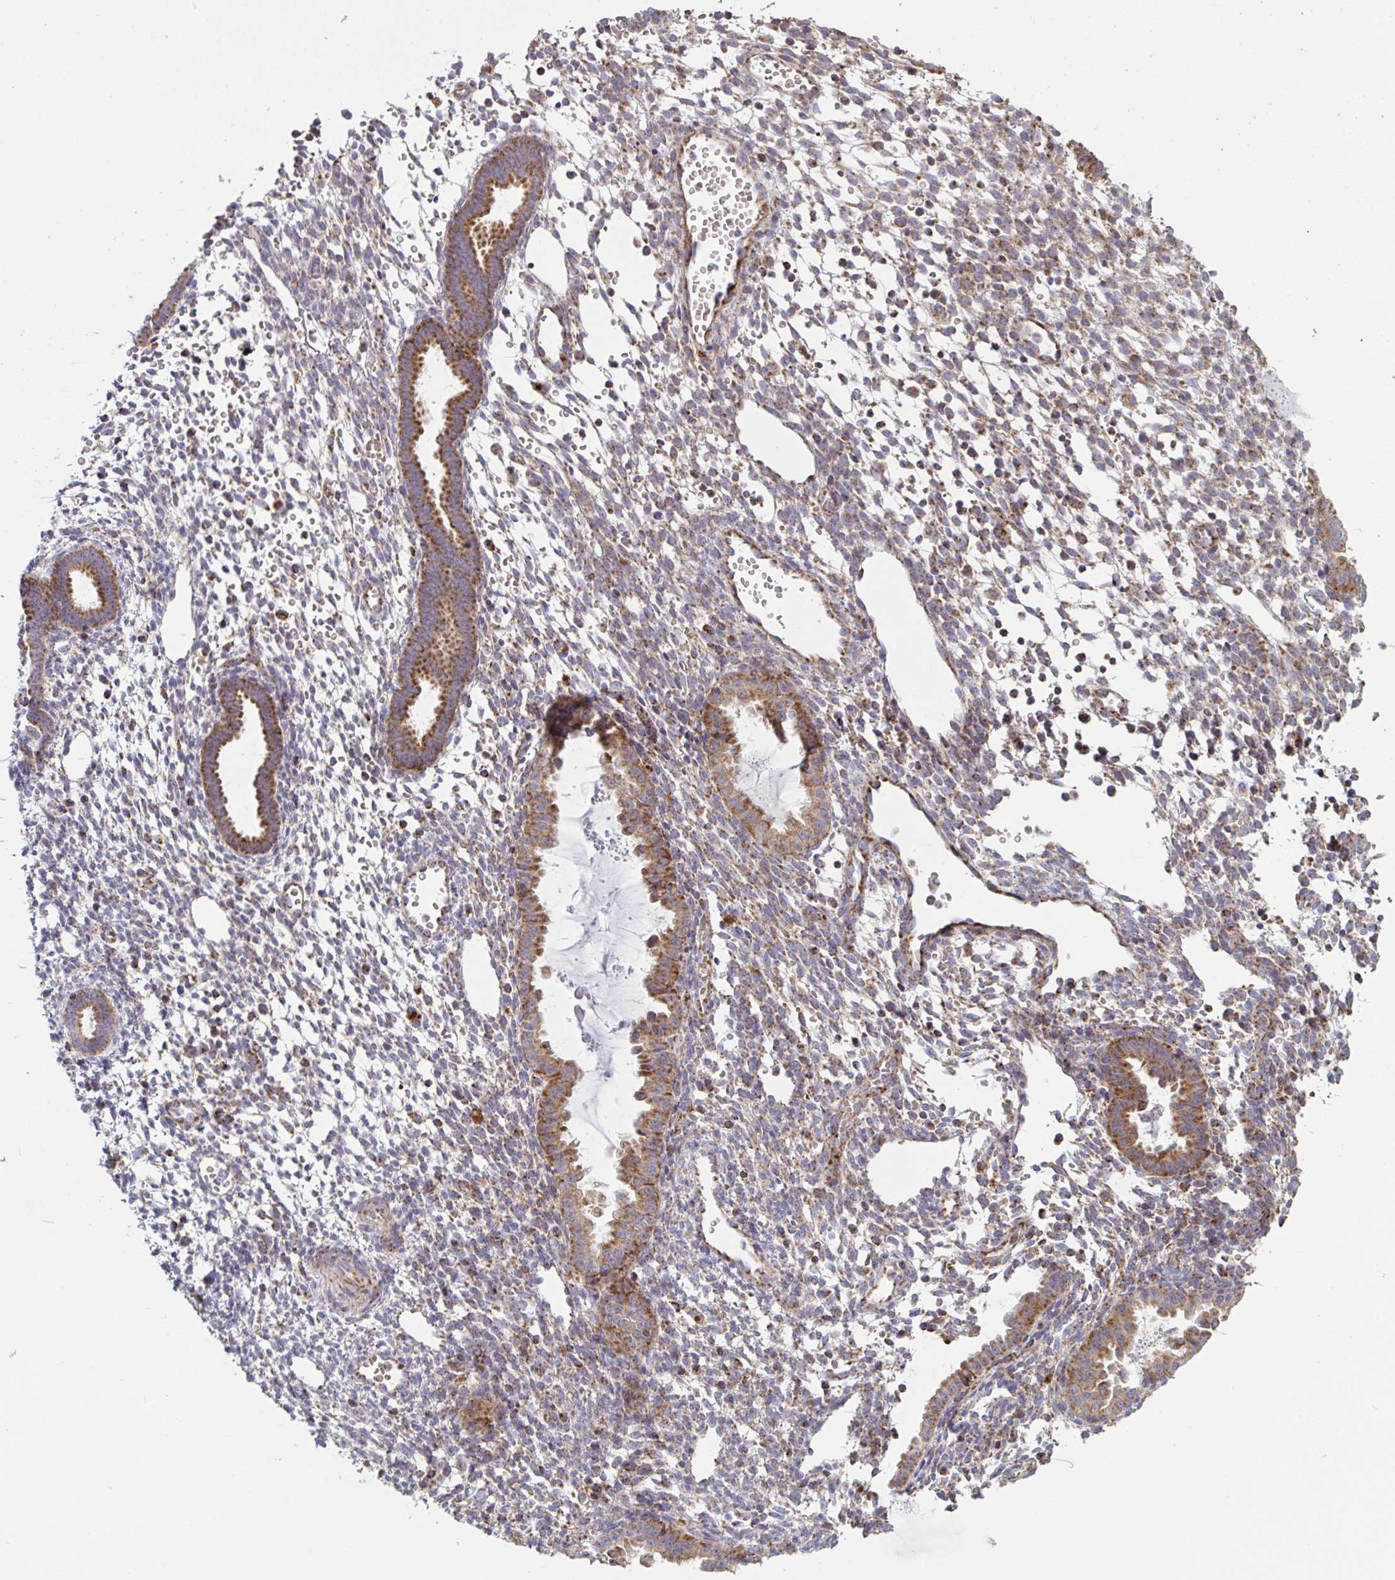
{"staining": {"intensity": "moderate", "quantity": "<25%", "location": "cytoplasmic/membranous"}, "tissue": "endometrium", "cell_type": "Cells in endometrial stroma", "image_type": "normal", "snomed": [{"axis": "morphology", "description": "Normal tissue, NOS"}, {"axis": "topography", "description": "Endometrium"}], "caption": "Approximately <25% of cells in endometrial stroma in benign human endometrium demonstrate moderate cytoplasmic/membranous protein expression as visualized by brown immunohistochemical staining.", "gene": "MICOS10", "patient": {"sex": "female", "age": 36}}